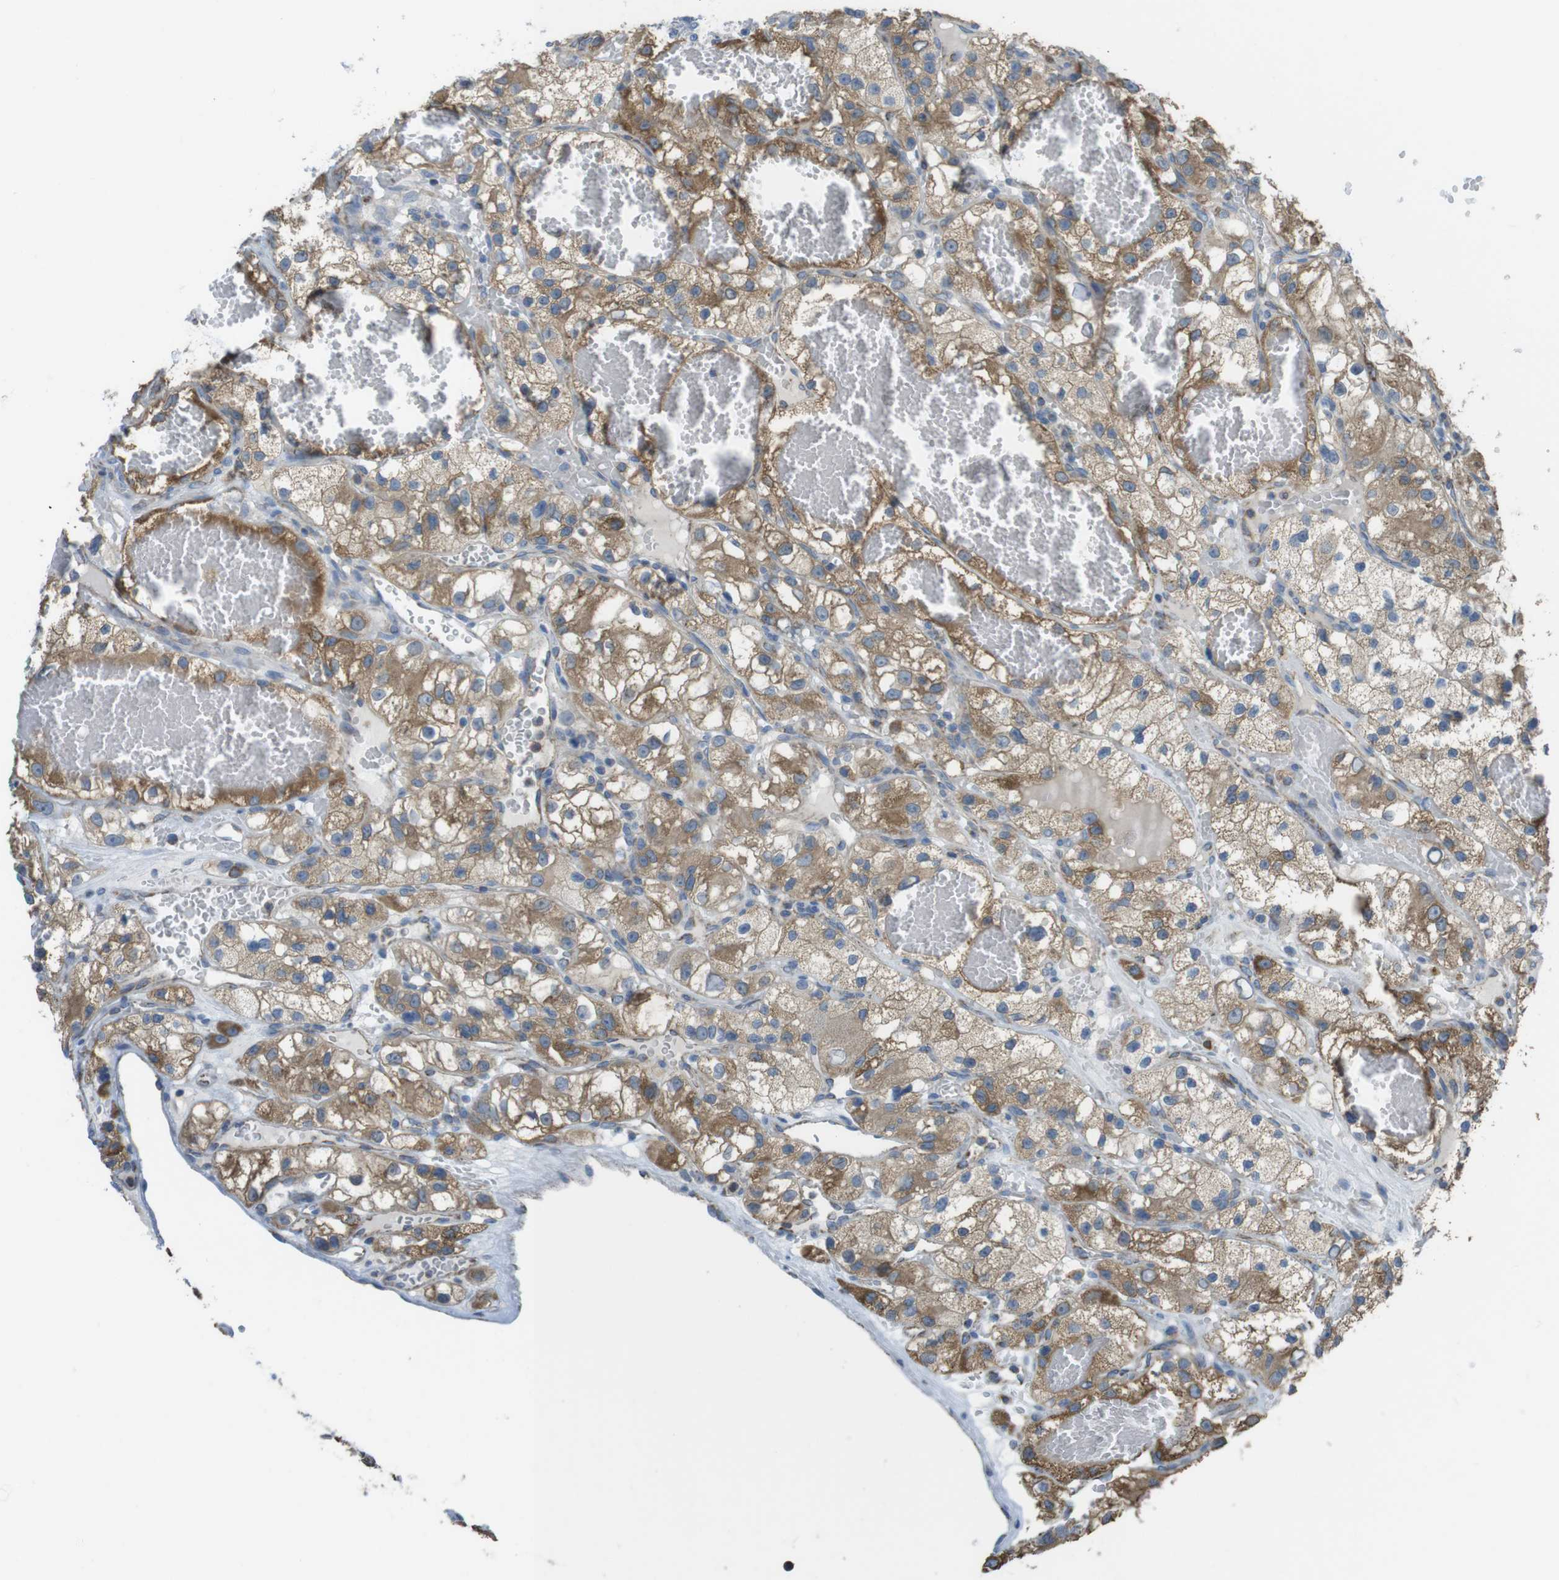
{"staining": {"intensity": "moderate", "quantity": ">75%", "location": "cytoplasmic/membranous"}, "tissue": "renal cancer", "cell_type": "Tumor cells", "image_type": "cancer", "snomed": [{"axis": "morphology", "description": "Adenocarcinoma, NOS"}, {"axis": "topography", "description": "Kidney"}], "caption": "Protein expression analysis of human renal cancer (adenocarcinoma) reveals moderate cytoplasmic/membranous expression in about >75% of tumor cells.", "gene": "GRIK2", "patient": {"sex": "female", "age": 57}}